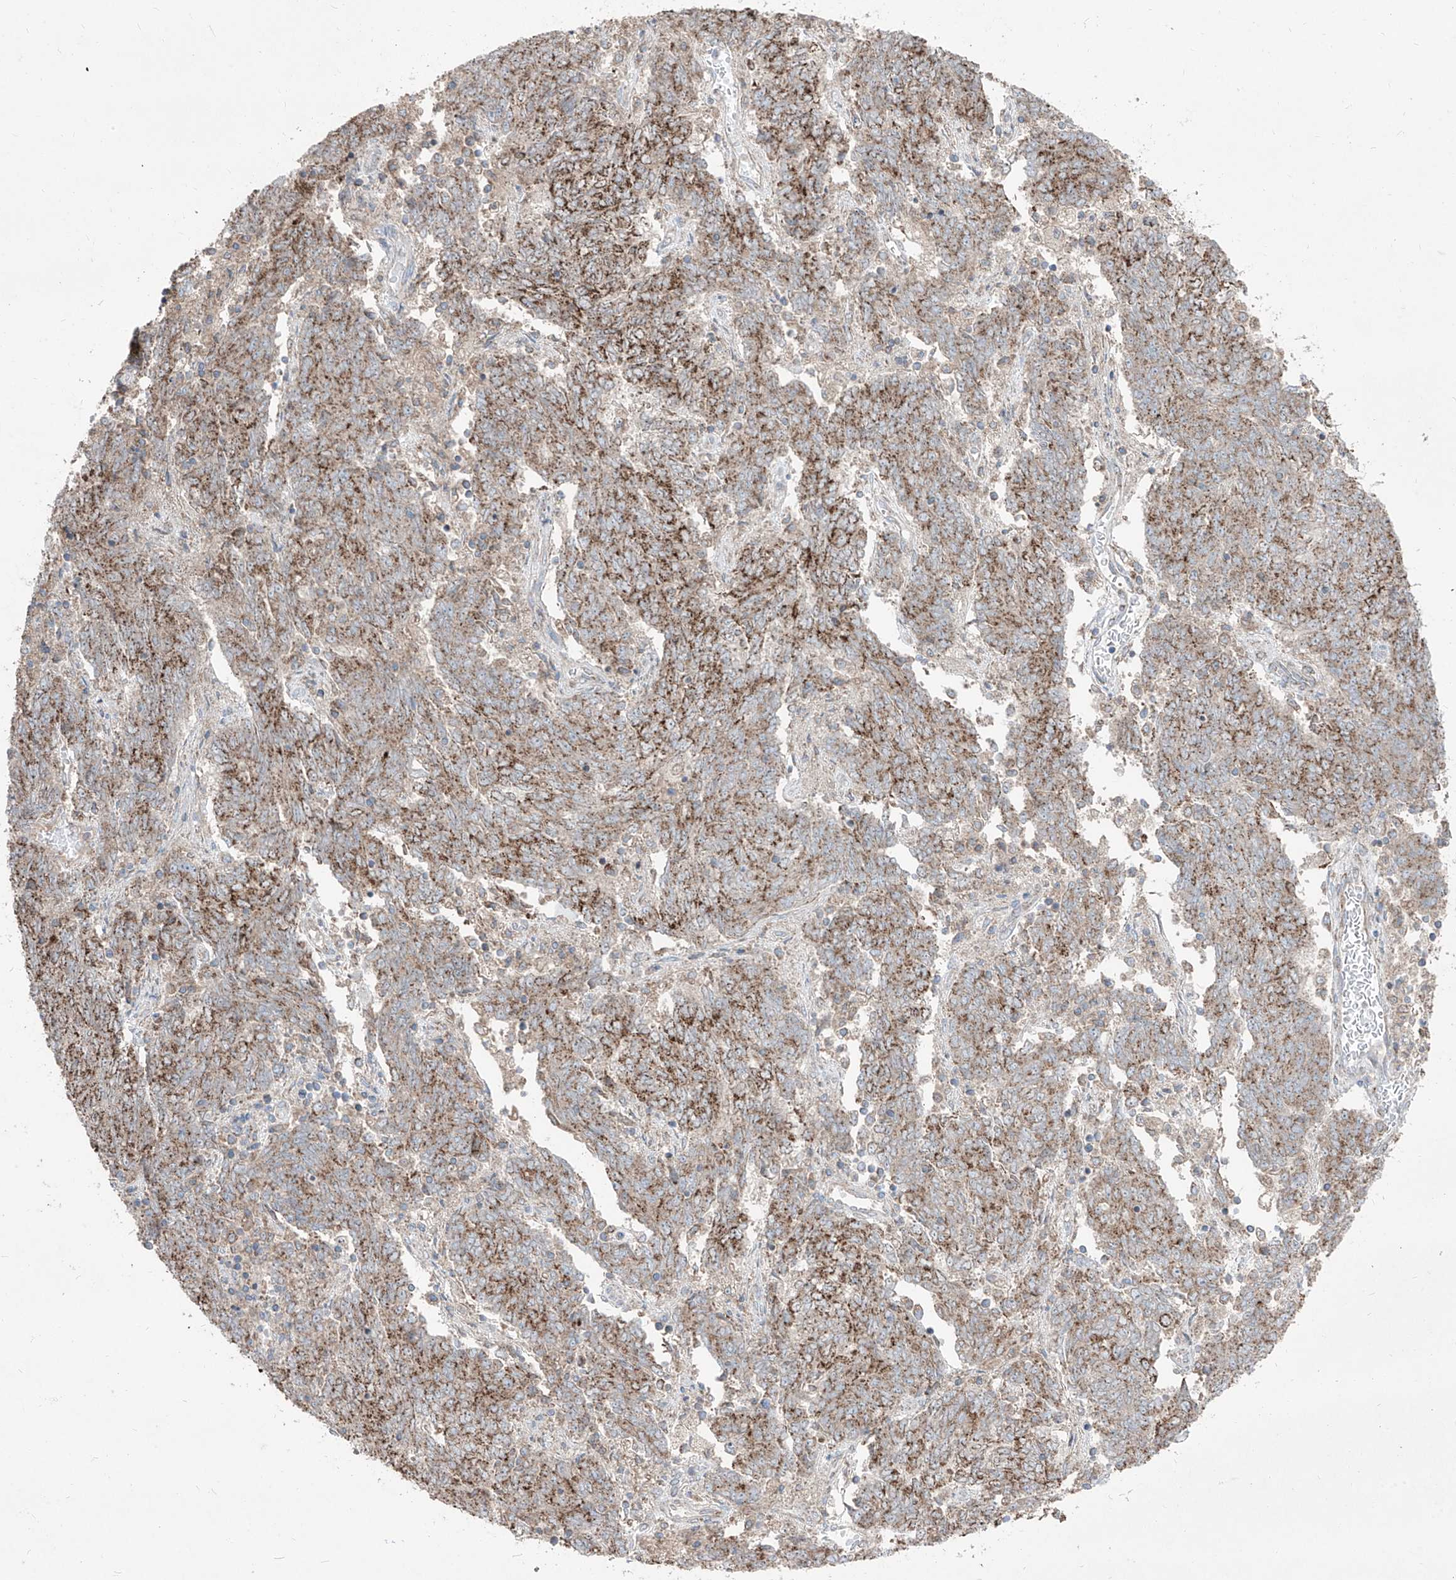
{"staining": {"intensity": "strong", "quantity": ">75%", "location": "cytoplasmic/membranous"}, "tissue": "endometrial cancer", "cell_type": "Tumor cells", "image_type": "cancer", "snomed": [{"axis": "morphology", "description": "Adenocarcinoma, NOS"}, {"axis": "topography", "description": "Endometrium"}], "caption": "This histopathology image displays immunohistochemistry (IHC) staining of human endometrial adenocarcinoma, with high strong cytoplasmic/membranous expression in about >75% of tumor cells.", "gene": "ABCD3", "patient": {"sex": "female", "age": 80}}